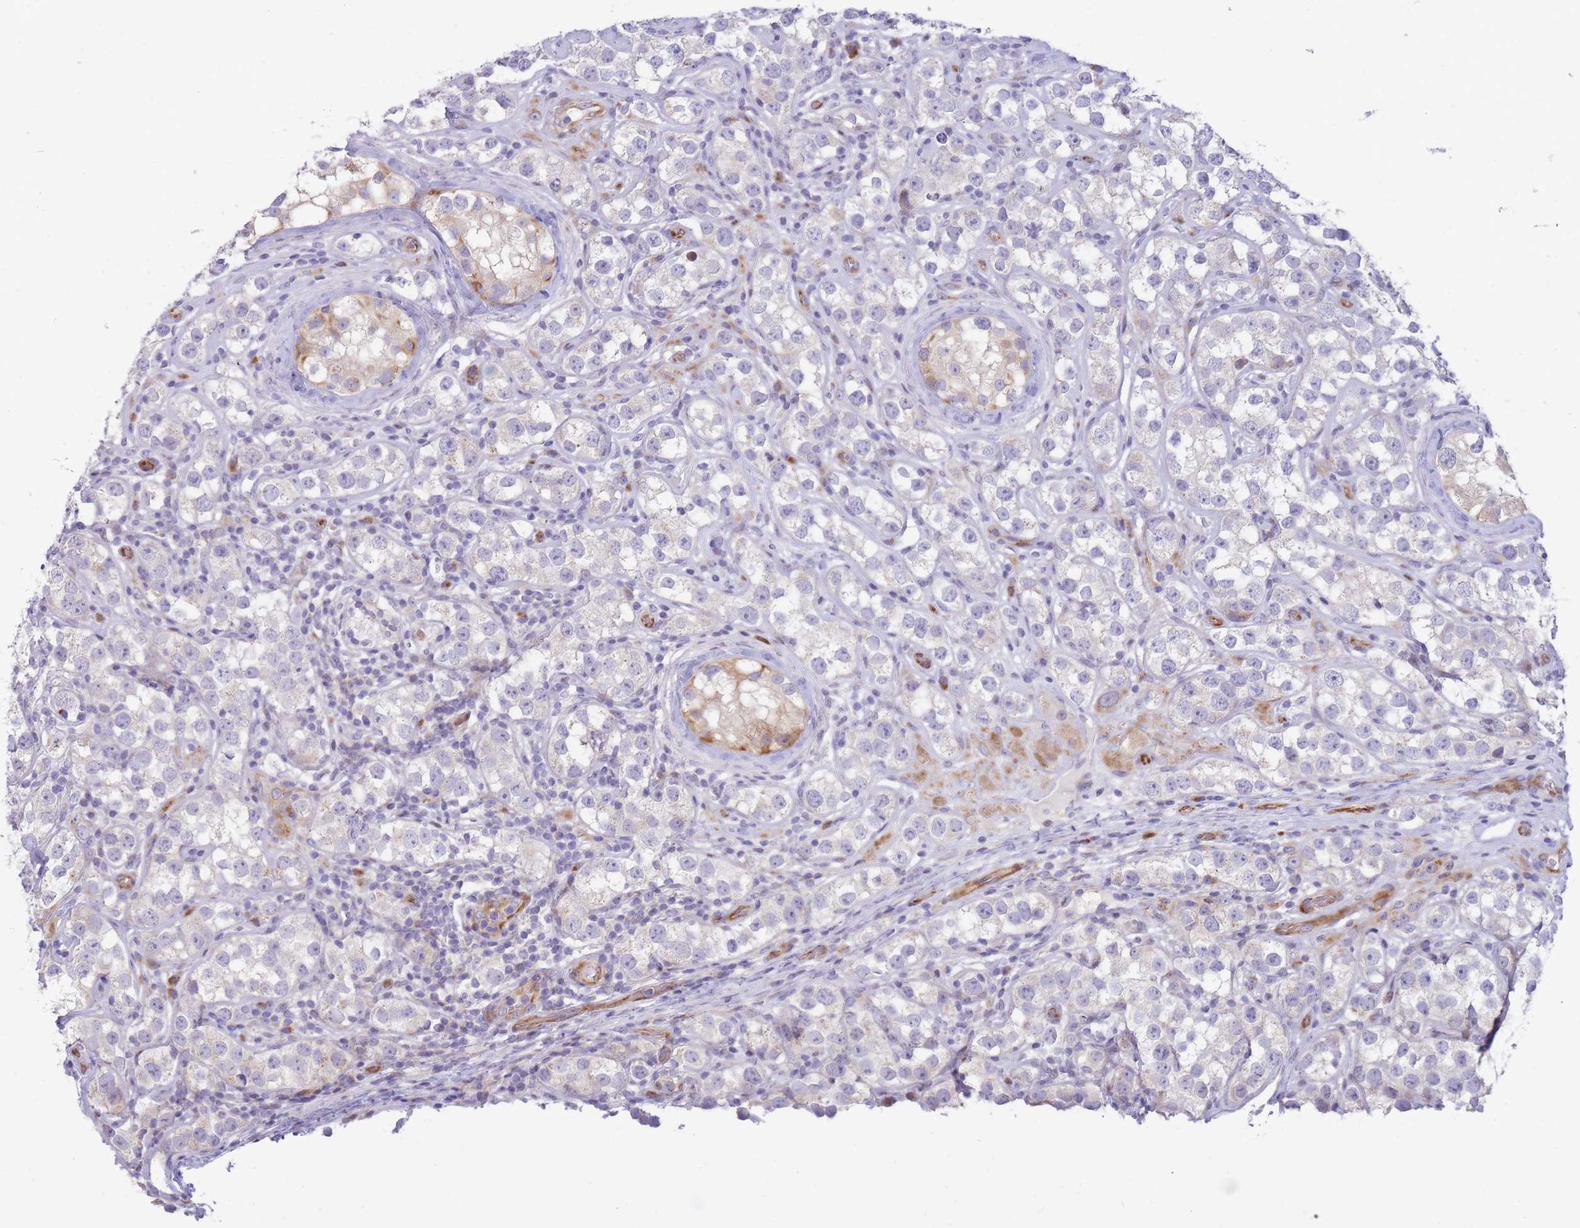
{"staining": {"intensity": "negative", "quantity": "none", "location": "none"}, "tissue": "testis cancer", "cell_type": "Tumor cells", "image_type": "cancer", "snomed": [{"axis": "morphology", "description": "Seminoma, NOS"}, {"axis": "topography", "description": "Testis"}], "caption": "A micrograph of human seminoma (testis) is negative for staining in tumor cells.", "gene": "ATP5MC2", "patient": {"sex": "male", "age": 28}}